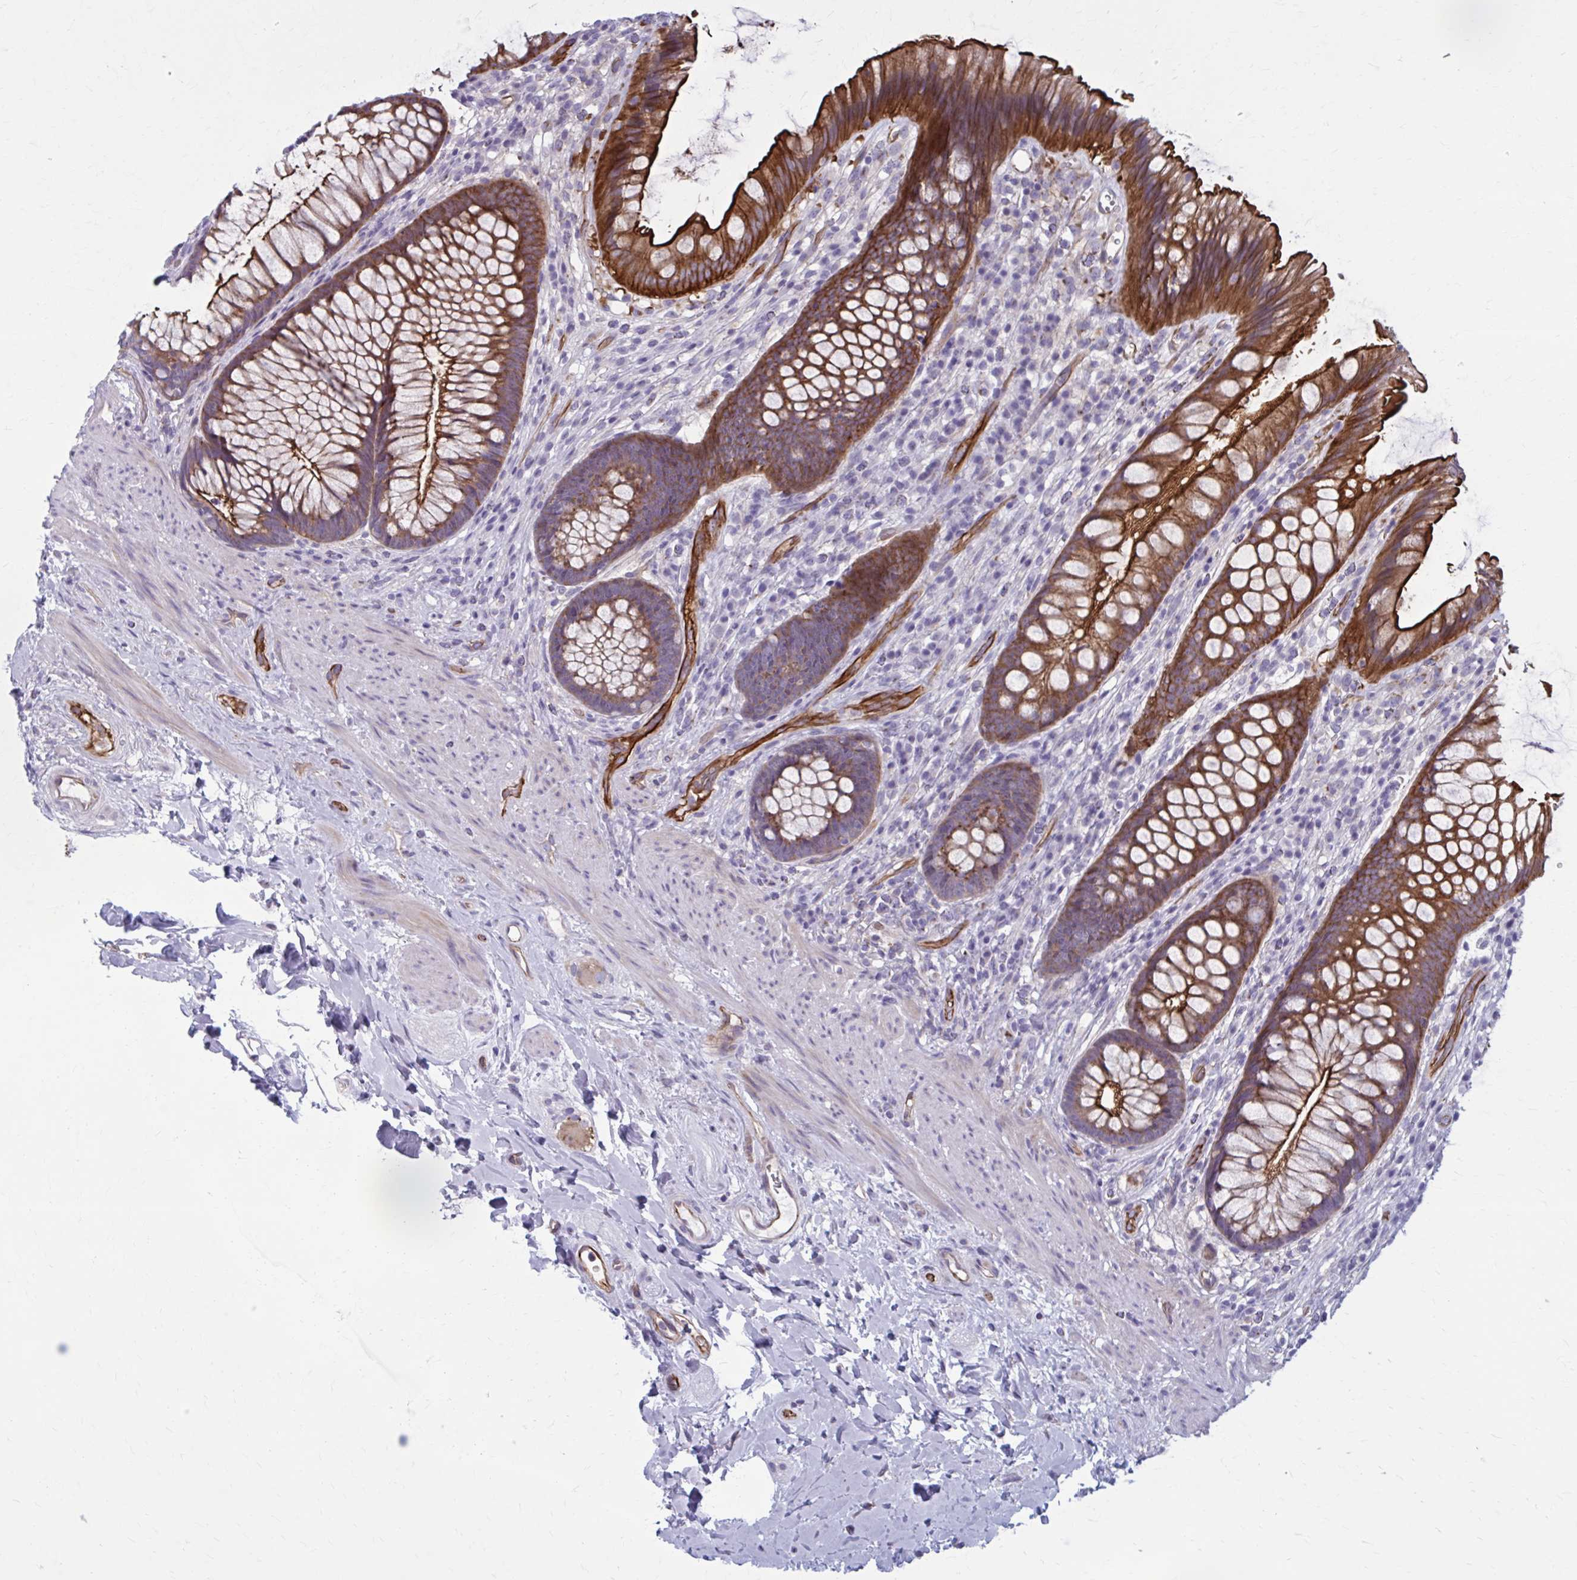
{"staining": {"intensity": "strong", "quantity": ">75%", "location": "cytoplasmic/membranous"}, "tissue": "rectum", "cell_type": "Glandular cells", "image_type": "normal", "snomed": [{"axis": "morphology", "description": "Normal tissue, NOS"}, {"axis": "topography", "description": "Rectum"}], "caption": "IHC of benign human rectum exhibits high levels of strong cytoplasmic/membranous staining in approximately >75% of glandular cells. The staining was performed using DAB, with brown indicating positive protein expression. Nuclei are stained blue with hematoxylin.", "gene": "ZDHHC7", "patient": {"sex": "male", "age": 53}}